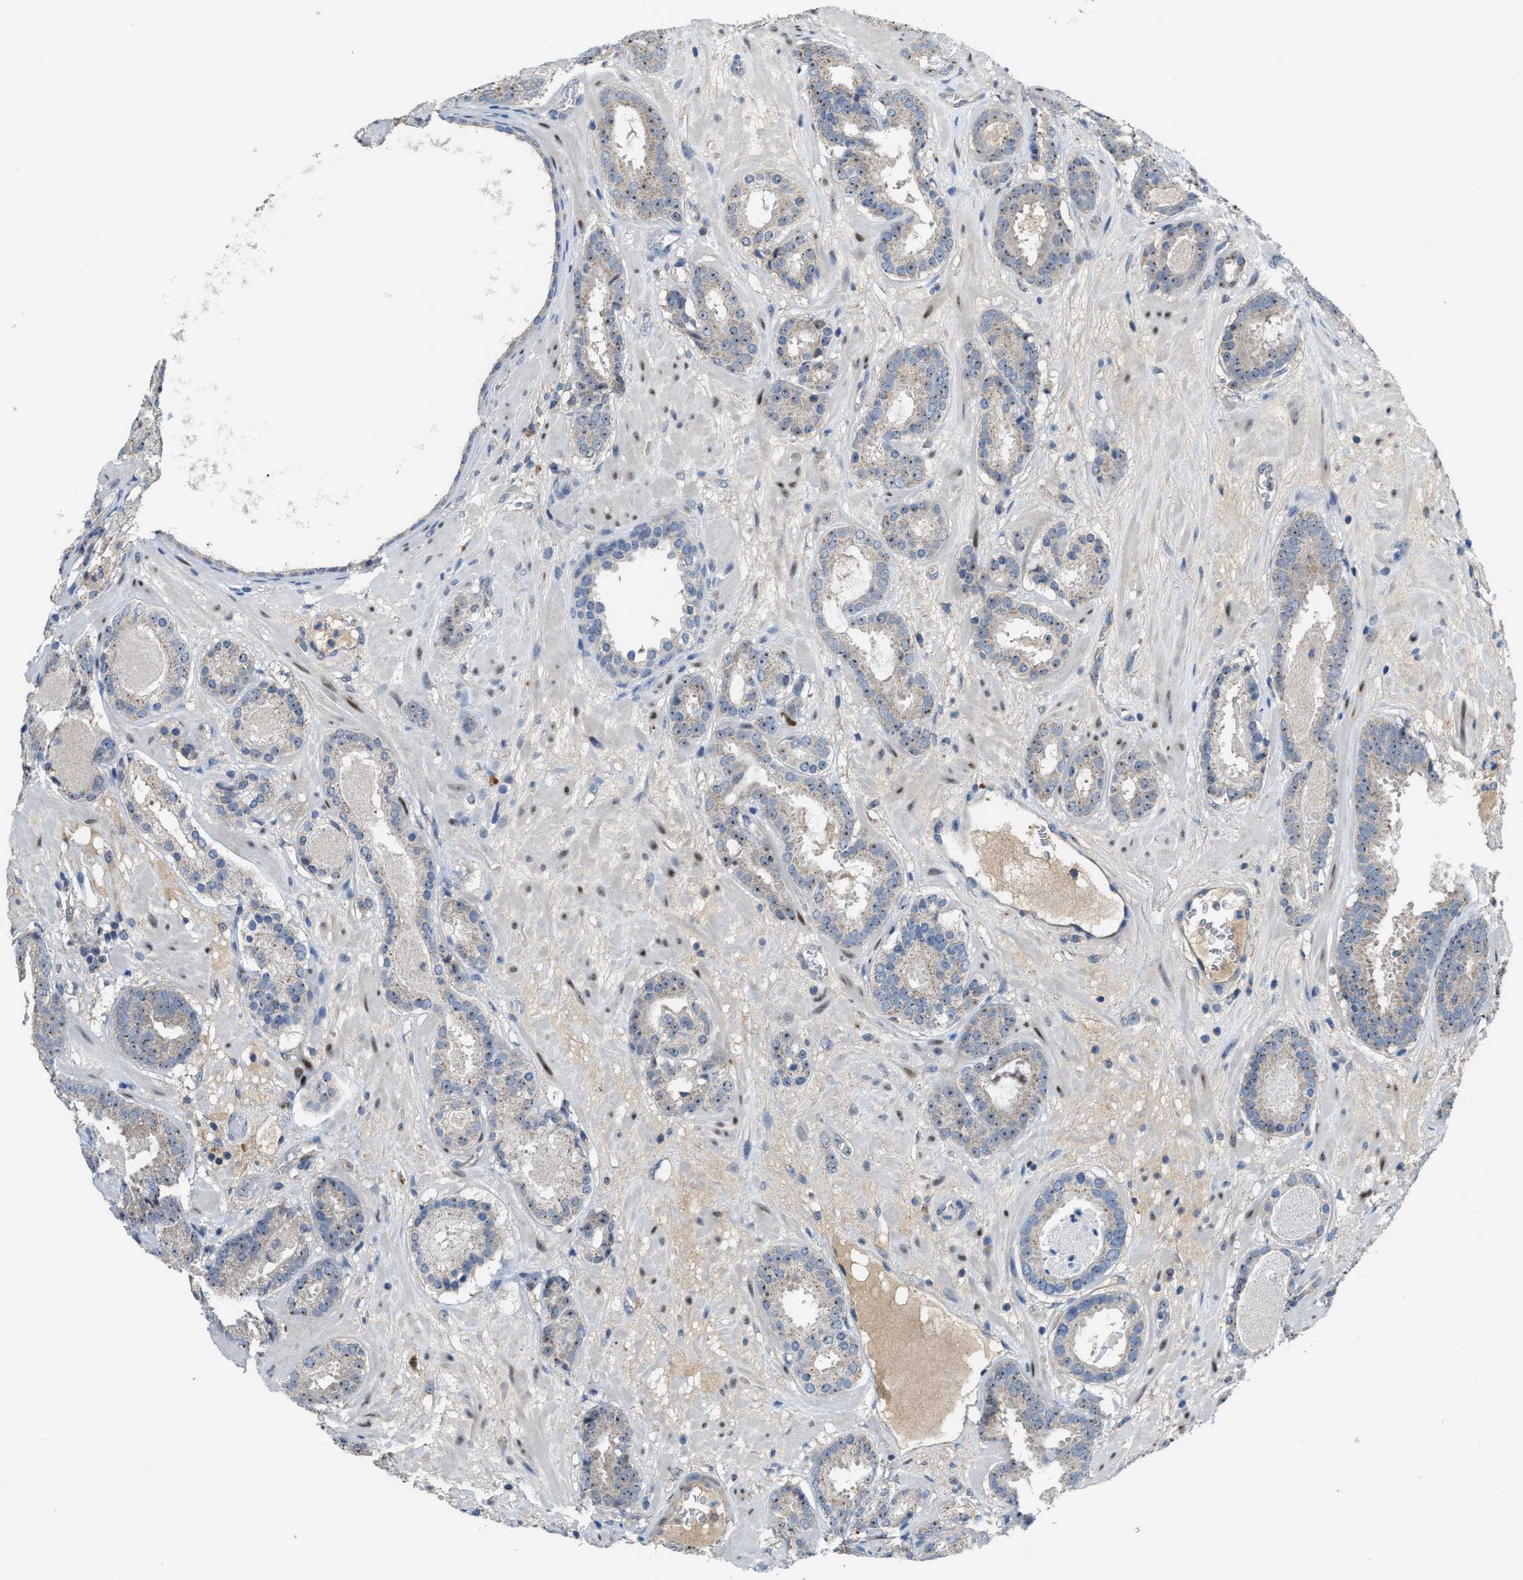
{"staining": {"intensity": "weak", "quantity": "25%-75%", "location": "nuclear"}, "tissue": "prostate cancer", "cell_type": "Tumor cells", "image_type": "cancer", "snomed": [{"axis": "morphology", "description": "Adenocarcinoma, Low grade"}, {"axis": "topography", "description": "Prostate"}], "caption": "Immunohistochemistry (IHC) histopathology image of neoplastic tissue: prostate cancer stained using immunohistochemistry (IHC) exhibits low levels of weak protein expression localized specifically in the nuclear of tumor cells, appearing as a nuclear brown color.", "gene": "ZNF783", "patient": {"sex": "male", "age": 69}}